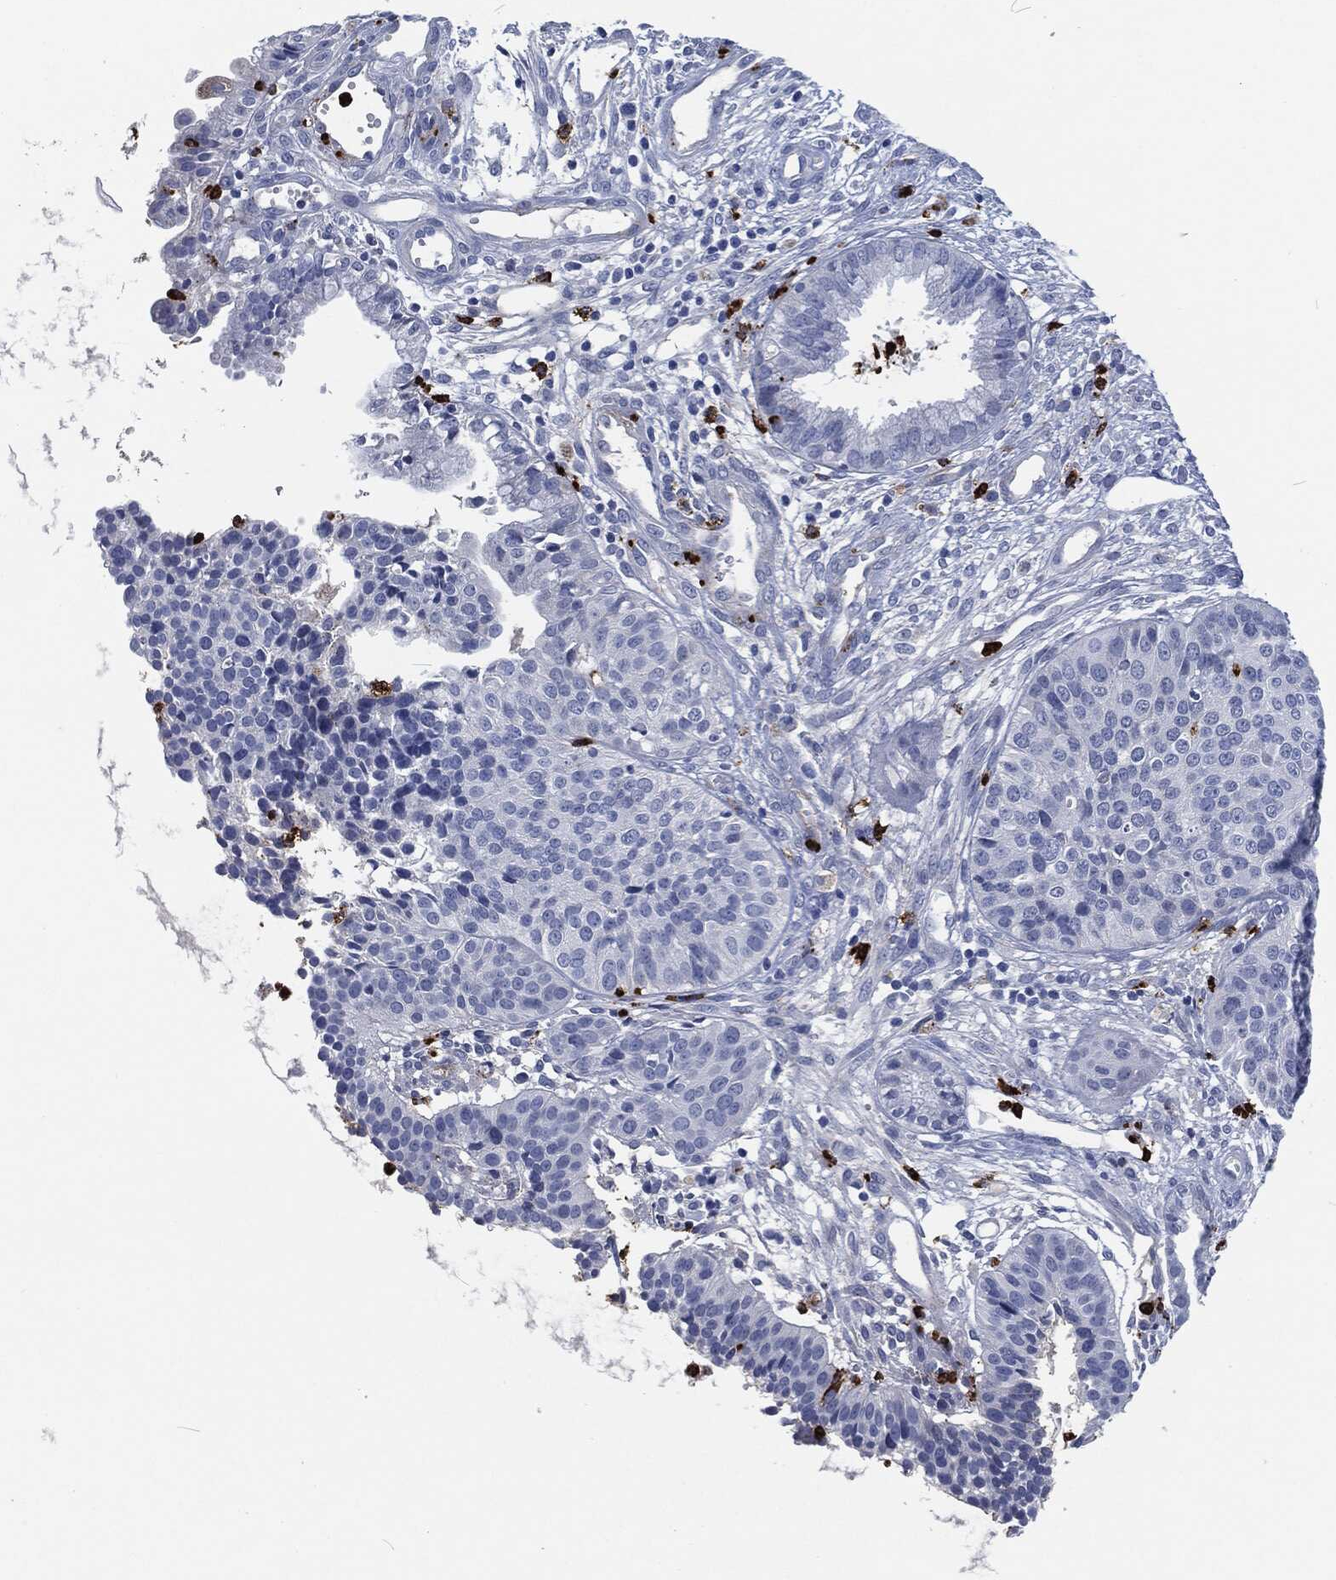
{"staining": {"intensity": "negative", "quantity": "none", "location": "none"}, "tissue": "cervical cancer", "cell_type": "Tumor cells", "image_type": "cancer", "snomed": [{"axis": "morphology", "description": "Normal tissue, NOS"}, {"axis": "morphology", "description": "Squamous cell carcinoma, NOS"}, {"axis": "topography", "description": "Cervix"}], "caption": "Image shows no protein staining in tumor cells of cervical cancer tissue. (Stains: DAB (3,3'-diaminobenzidine) immunohistochemistry with hematoxylin counter stain, Microscopy: brightfield microscopy at high magnification).", "gene": "MPO", "patient": {"sex": "female", "age": 39}}